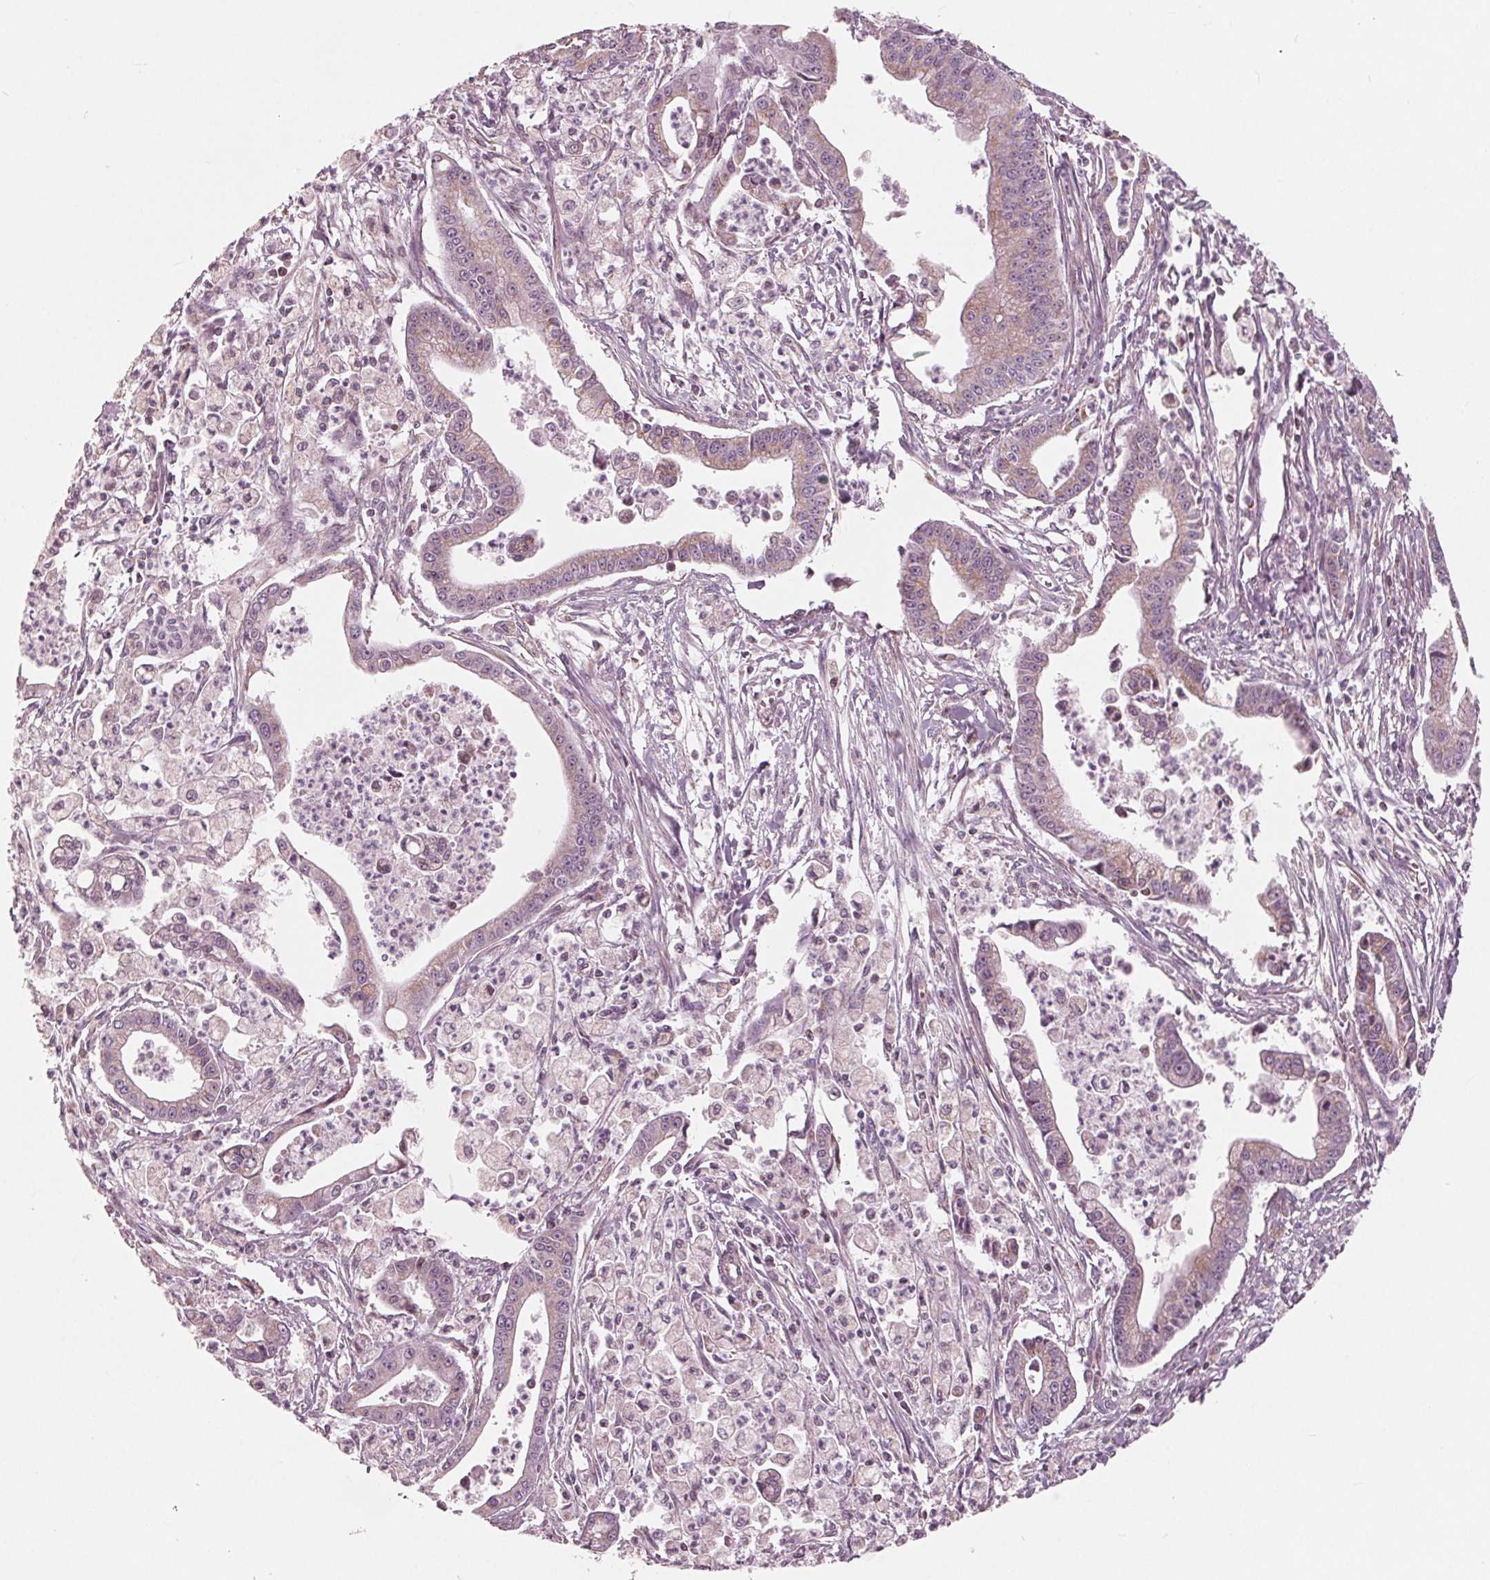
{"staining": {"intensity": "weak", "quantity": "25%-75%", "location": "cytoplasmic/membranous"}, "tissue": "pancreatic cancer", "cell_type": "Tumor cells", "image_type": "cancer", "snomed": [{"axis": "morphology", "description": "Adenocarcinoma, NOS"}, {"axis": "topography", "description": "Pancreas"}], "caption": "A histopathology image showing weak cytoplasmic/membranous positivity in approximately 25%-75% of tumor cells in pancreatic cancer, as visualized by brown immunohistochemical staining.", "gene": "DCAF4L2", "patient": {"sex": "female", "age": 65}}